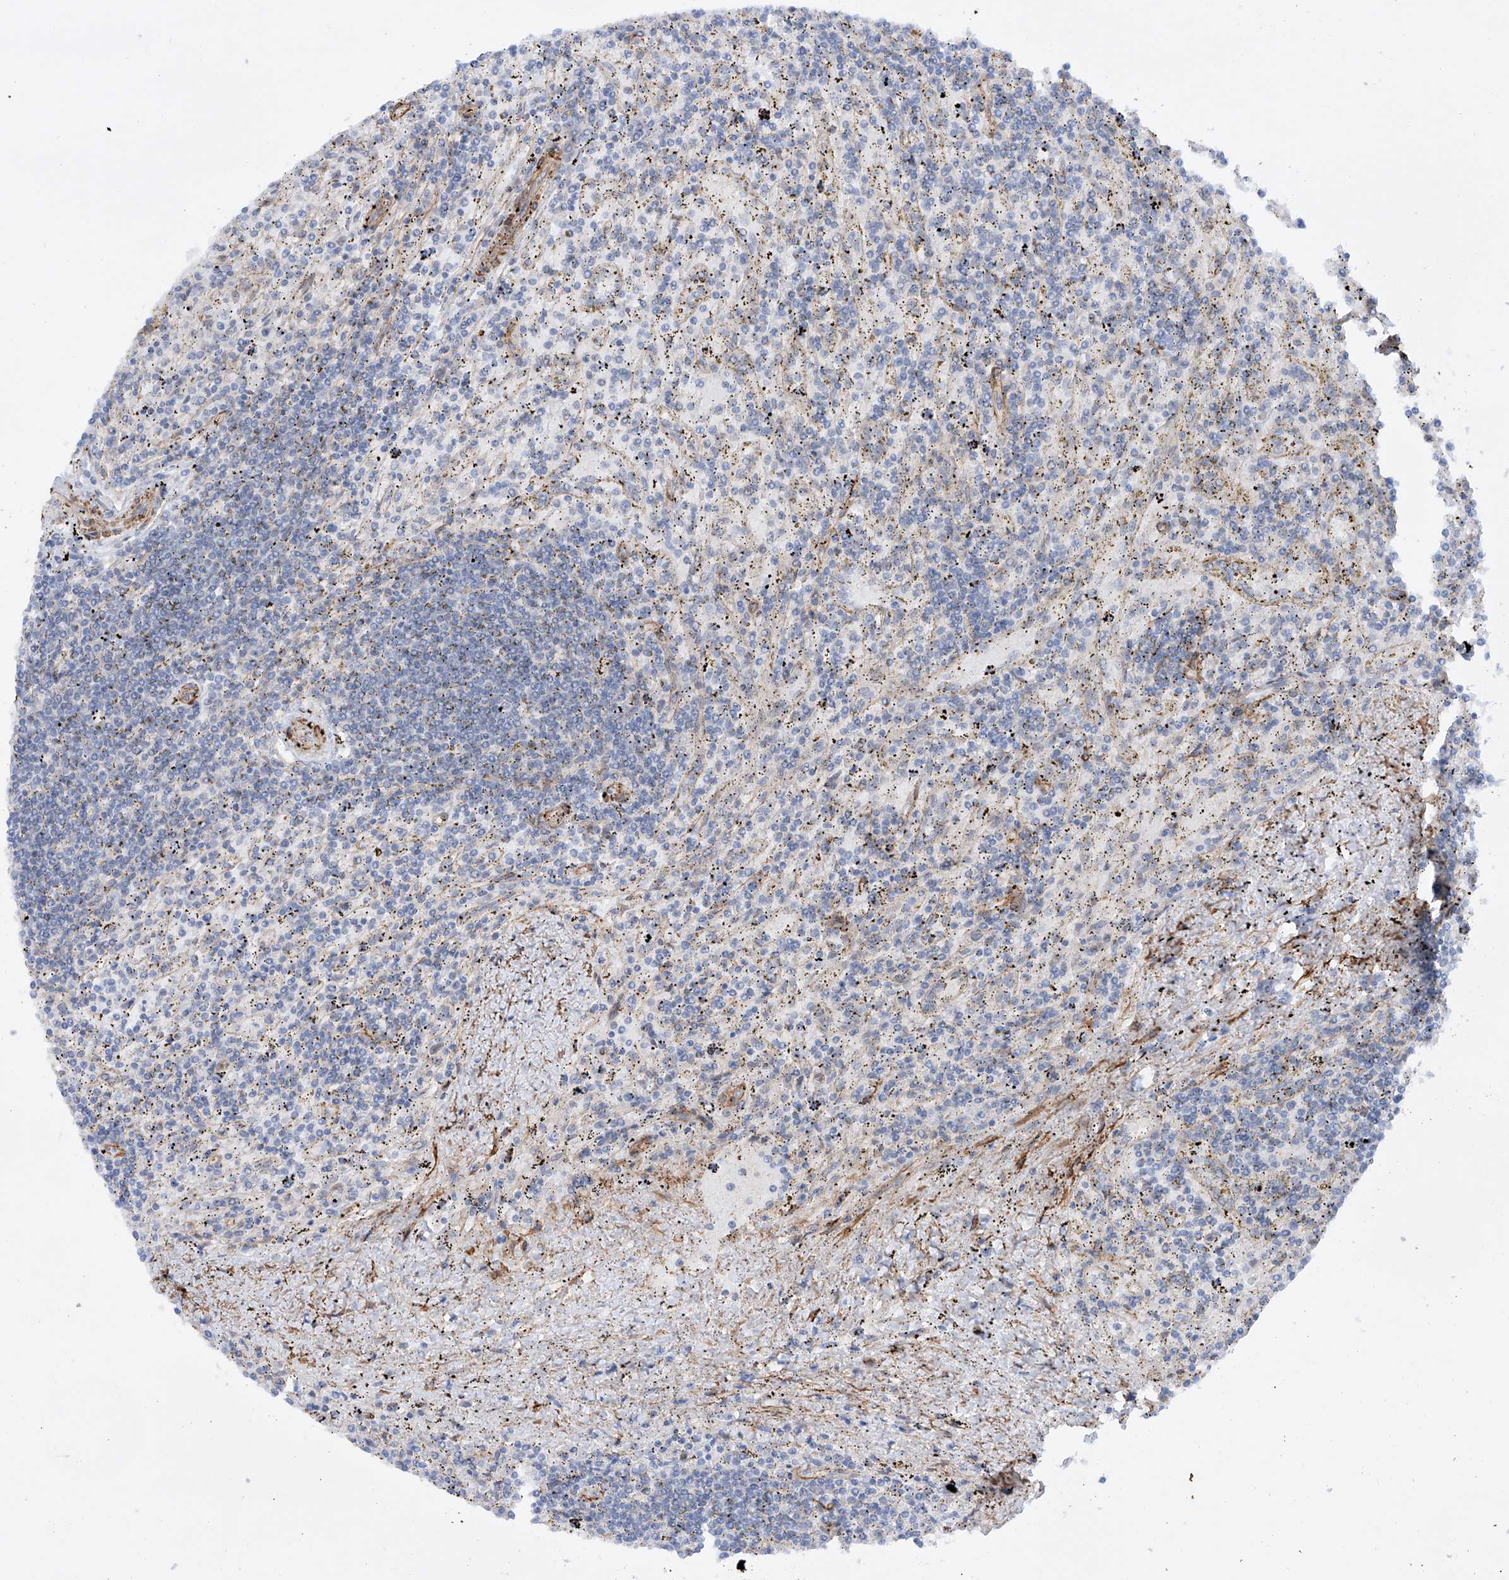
{"staining": {"intensity": "negative", "quantity": "none", "location": "none"}, "tissue": "lymphoma", "cell_type": "Tumor cells", "image_type": "cancer", "snomed": [{"axis": "morphology", "description": "Malignant lymphoma, non-Hodgkin's type, Low grade"}, {"axis": "topography", "description": "Spleen"}], "caption": "Immunohistochemical staining of lymphoma exhibits no significant positivity in tumor cells.", "gene": "ZNF490", "patient": {"sex": "male", "age": 76}}